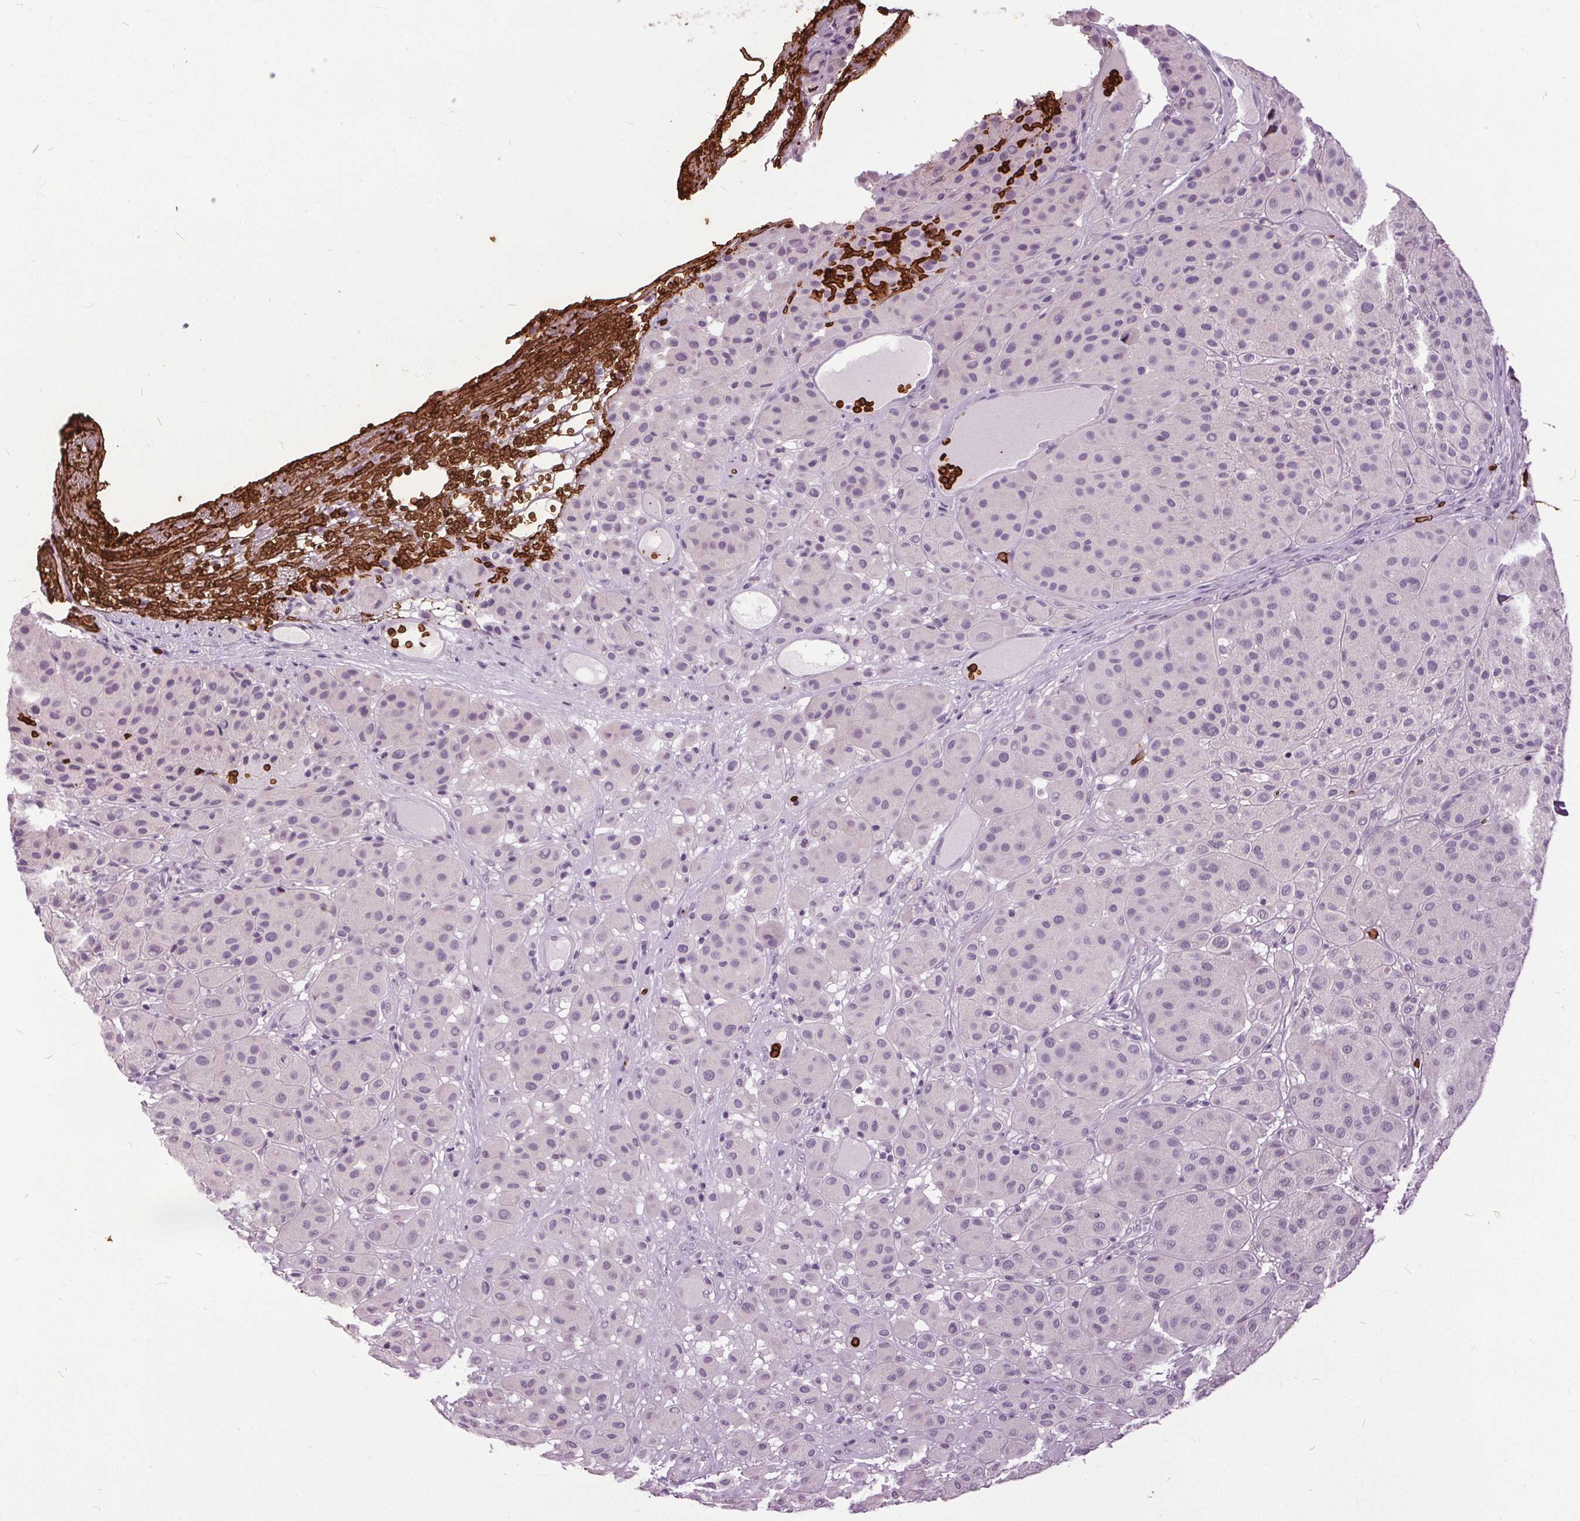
{"staining": {"intensity": "negative", "quantity": "none", "location": "none"}, "tissue": "melanoma", "cell_type": "Tumor cells", "image_type": "cancer", "snomed": [{"axis": "morphology", "description": "Malignant melanoma, Metastatic site"}, {"axis": "topography", "description": "Smooth muscle"}], "caption": "Photomicrograph shows no protein staining in tumor cells of melanoma tissue.", "gene": "SLC4A1", "patient": {"sex": "male", "age": 41}}